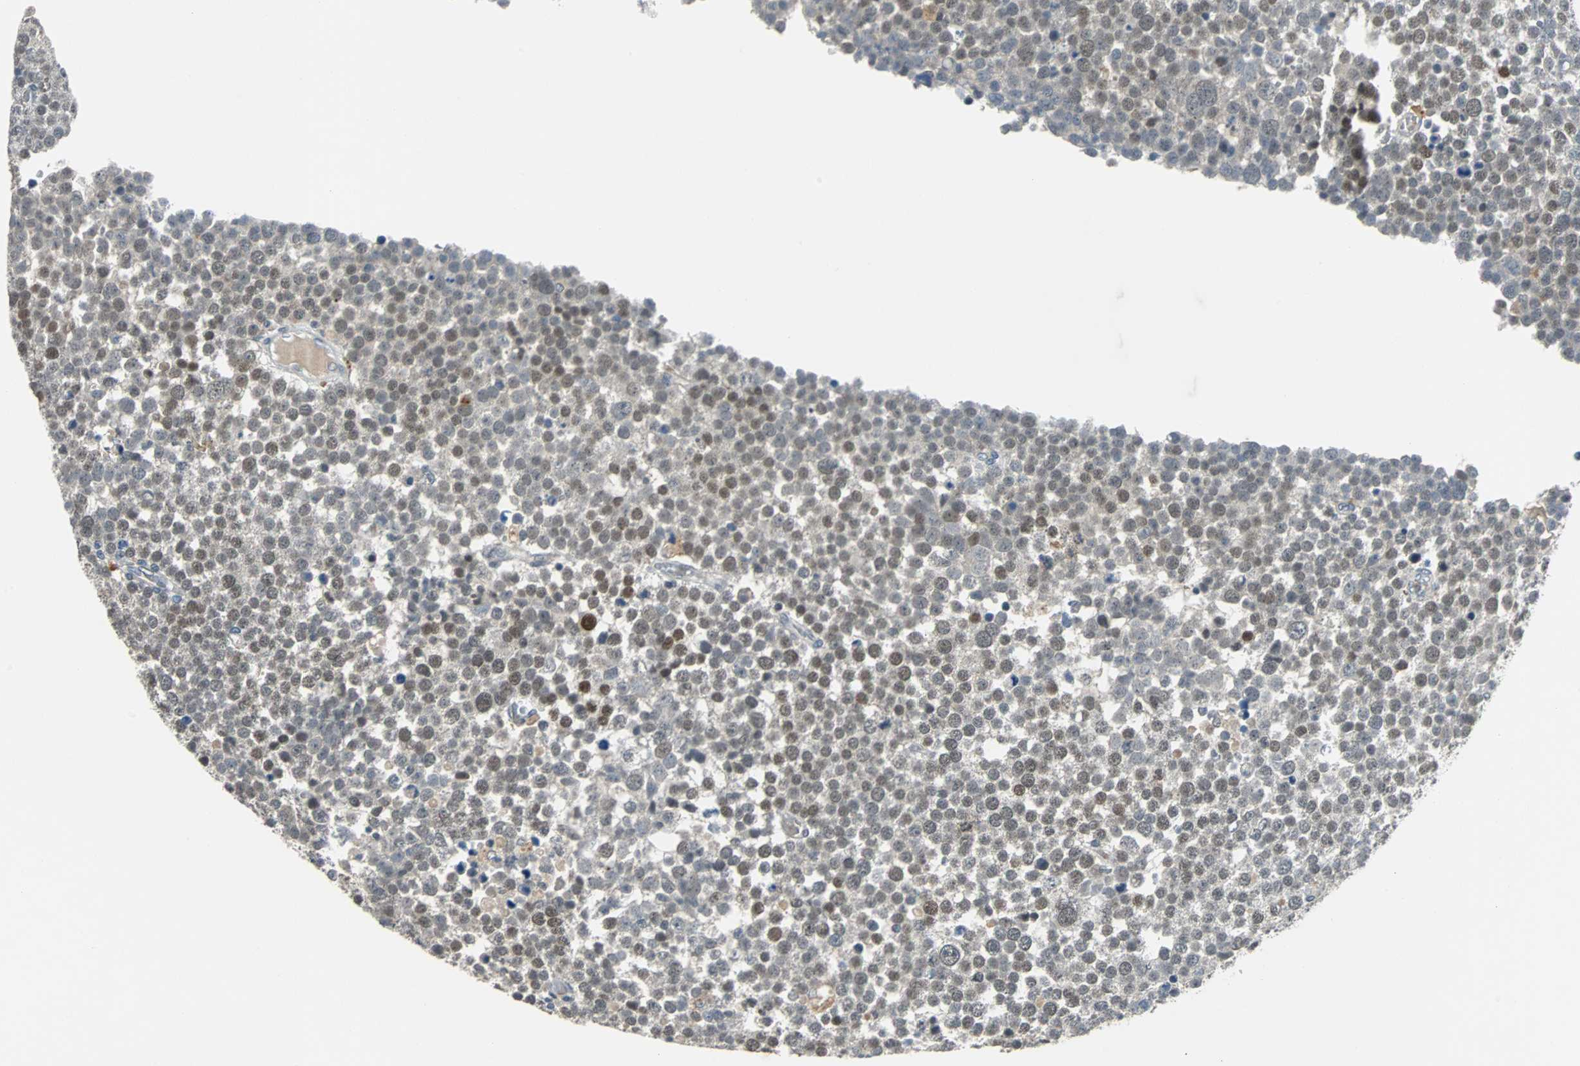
{"staining": {"intensity": "moderate", "quantity": "25%-75%", "location": "nuclear"}, "tissue": "testis cancer", "cell_type": "Tumor cells", "image_type": "cancer", "snomed": [{"axis": "morphology", "description": "Seminoma, NOS"}, {"axis": "topography", "description": "Testis"}], "caption": "DAB (3,3'-diaminobenzidine) immunohistochemical staining of seminoma (testis) exhibits moderate nuclear protein staining in about 25%-75% of tumor cells.", "gene": "HLX", "patient": {"sex": "male", "age": 71}}